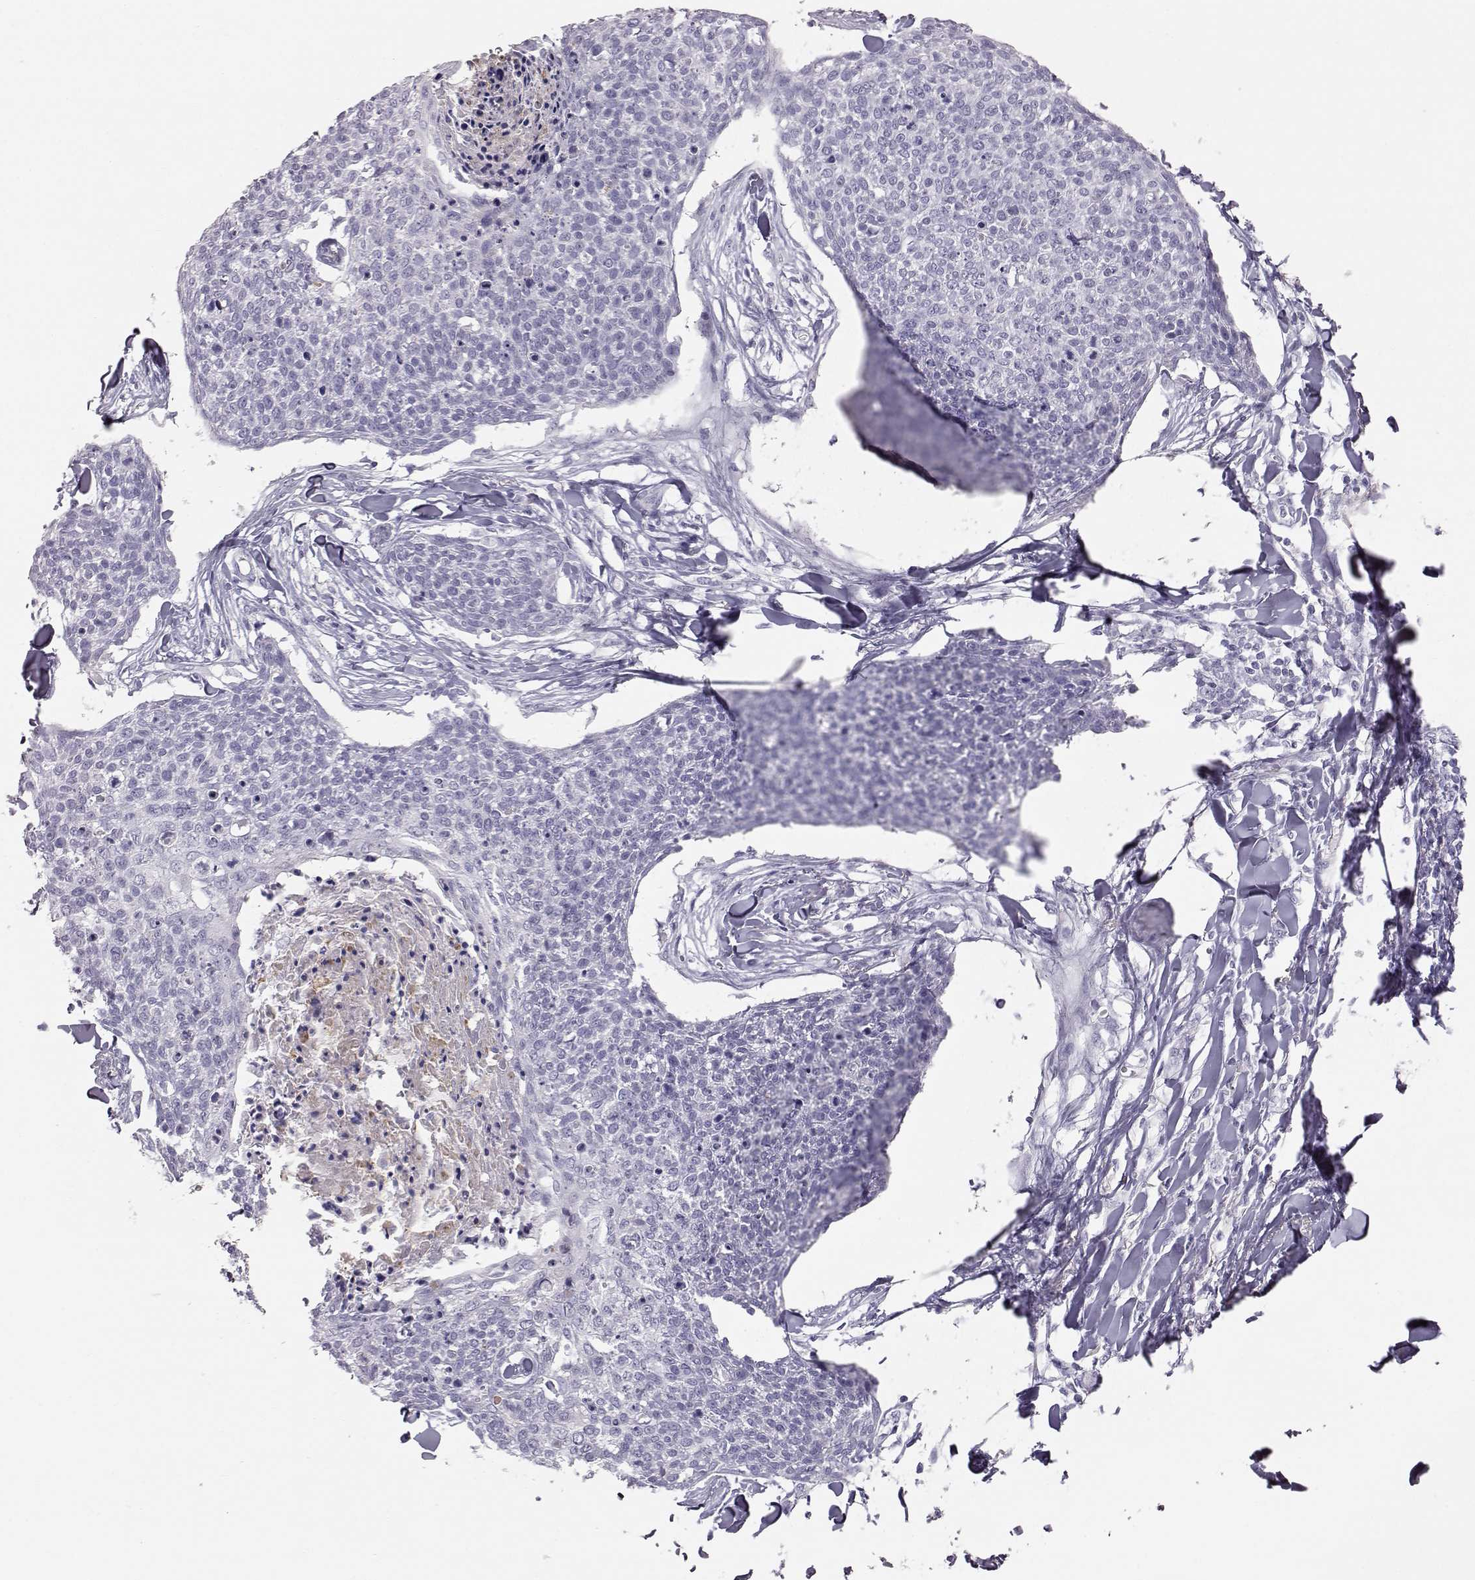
{"staining": {"intensity": "negative", "quantity": "none", "location": "none"}, "tissue": "skin cancer", "cell_type": "Tumor cells", "image_type": "cancer", "snomed": [{"axis": "morphology", "description": "Squamous cell carcinoma, NOS"}, {"axis": "topography", "description": "Skin"}, {"axis": "topography", "description": "Vulva"}], "caption": "Tumor cells are negative for protein expression in human squamous cell carcinoma (skin).", "gene": "KRTAP16-1", "patient": {"sex": "female", "age": 75}}